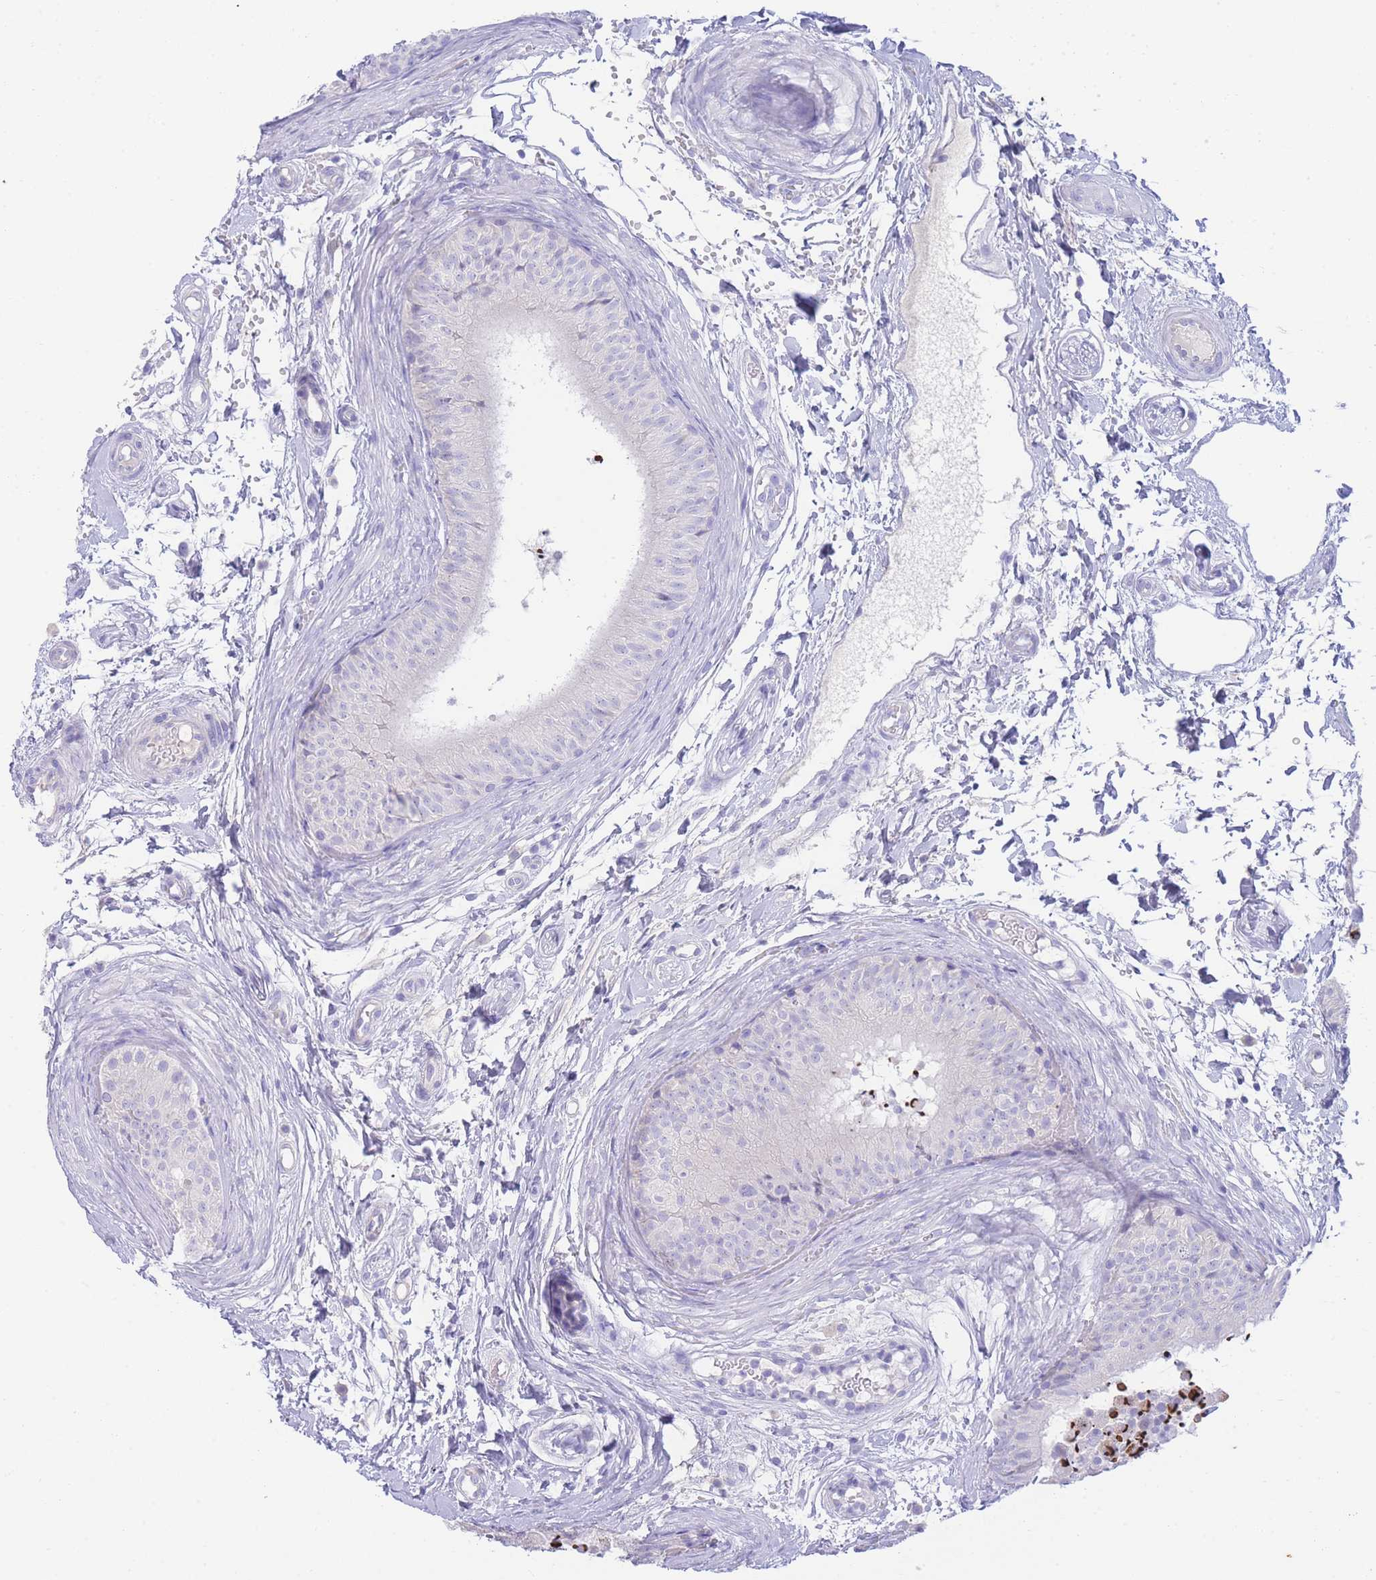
{"staining": {"intensity": "negative", "quantity": "none", "location": "none"}, "tissue": "epididymis", "cell_type": "Glandular cells", "image_type": "normal", "snomed": [{"axis": "morphology", "description": "Normal tissue, NOS"}, {"axis": "topography", "description": "Epididymis"}], "caption": "An IHC histopathology image of normal epididymis is shown. There is no staining in glandular cells of epididymis. The staining is performed using DAB brown chromogen with nuclei counter-stained in using hematoxylin.", "gene": "LRRC37A2", "patient": {"sex": "male", "age": 15}}